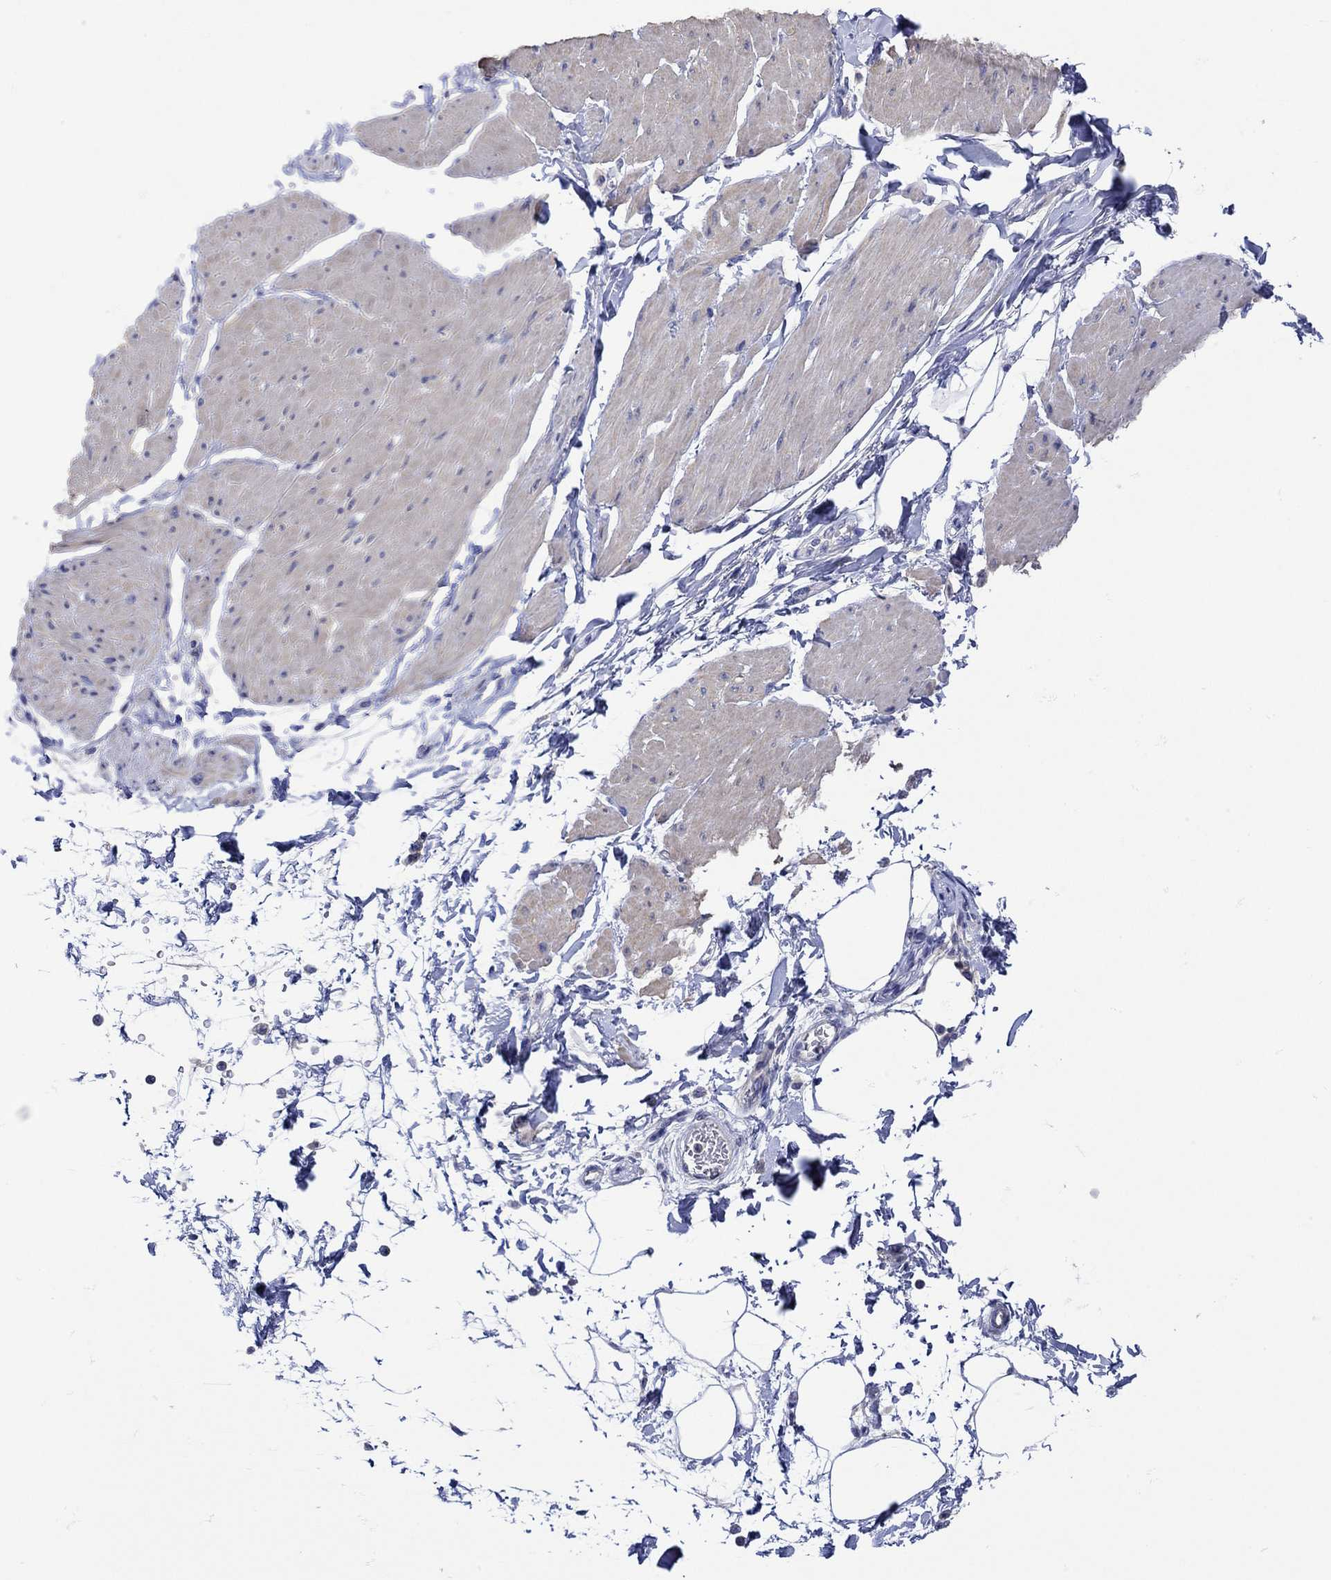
{"staining": {"intensity": "negative", "quantity": "none", "location": "none"}, "tissue": "smooth muscle", "cell_type": "Smooth muscle cells", "image_type": "normal", "snomed": [{"axis": "morphology", "description": "Normal tissue, NOS"}, {"axis": "topography", "description": "Adipose tissue"}, {"axis": "topography", "description": "Smooth muscle"}, {"axis": "topography", "description": "Peripheral nerve tissue"}], "caption": "Micrograph shows no significant protein staining in smooth muscle cells of benign smooth muscle.", "gene": "MSI1", "patient": {"sex": "male", "age": 83}}